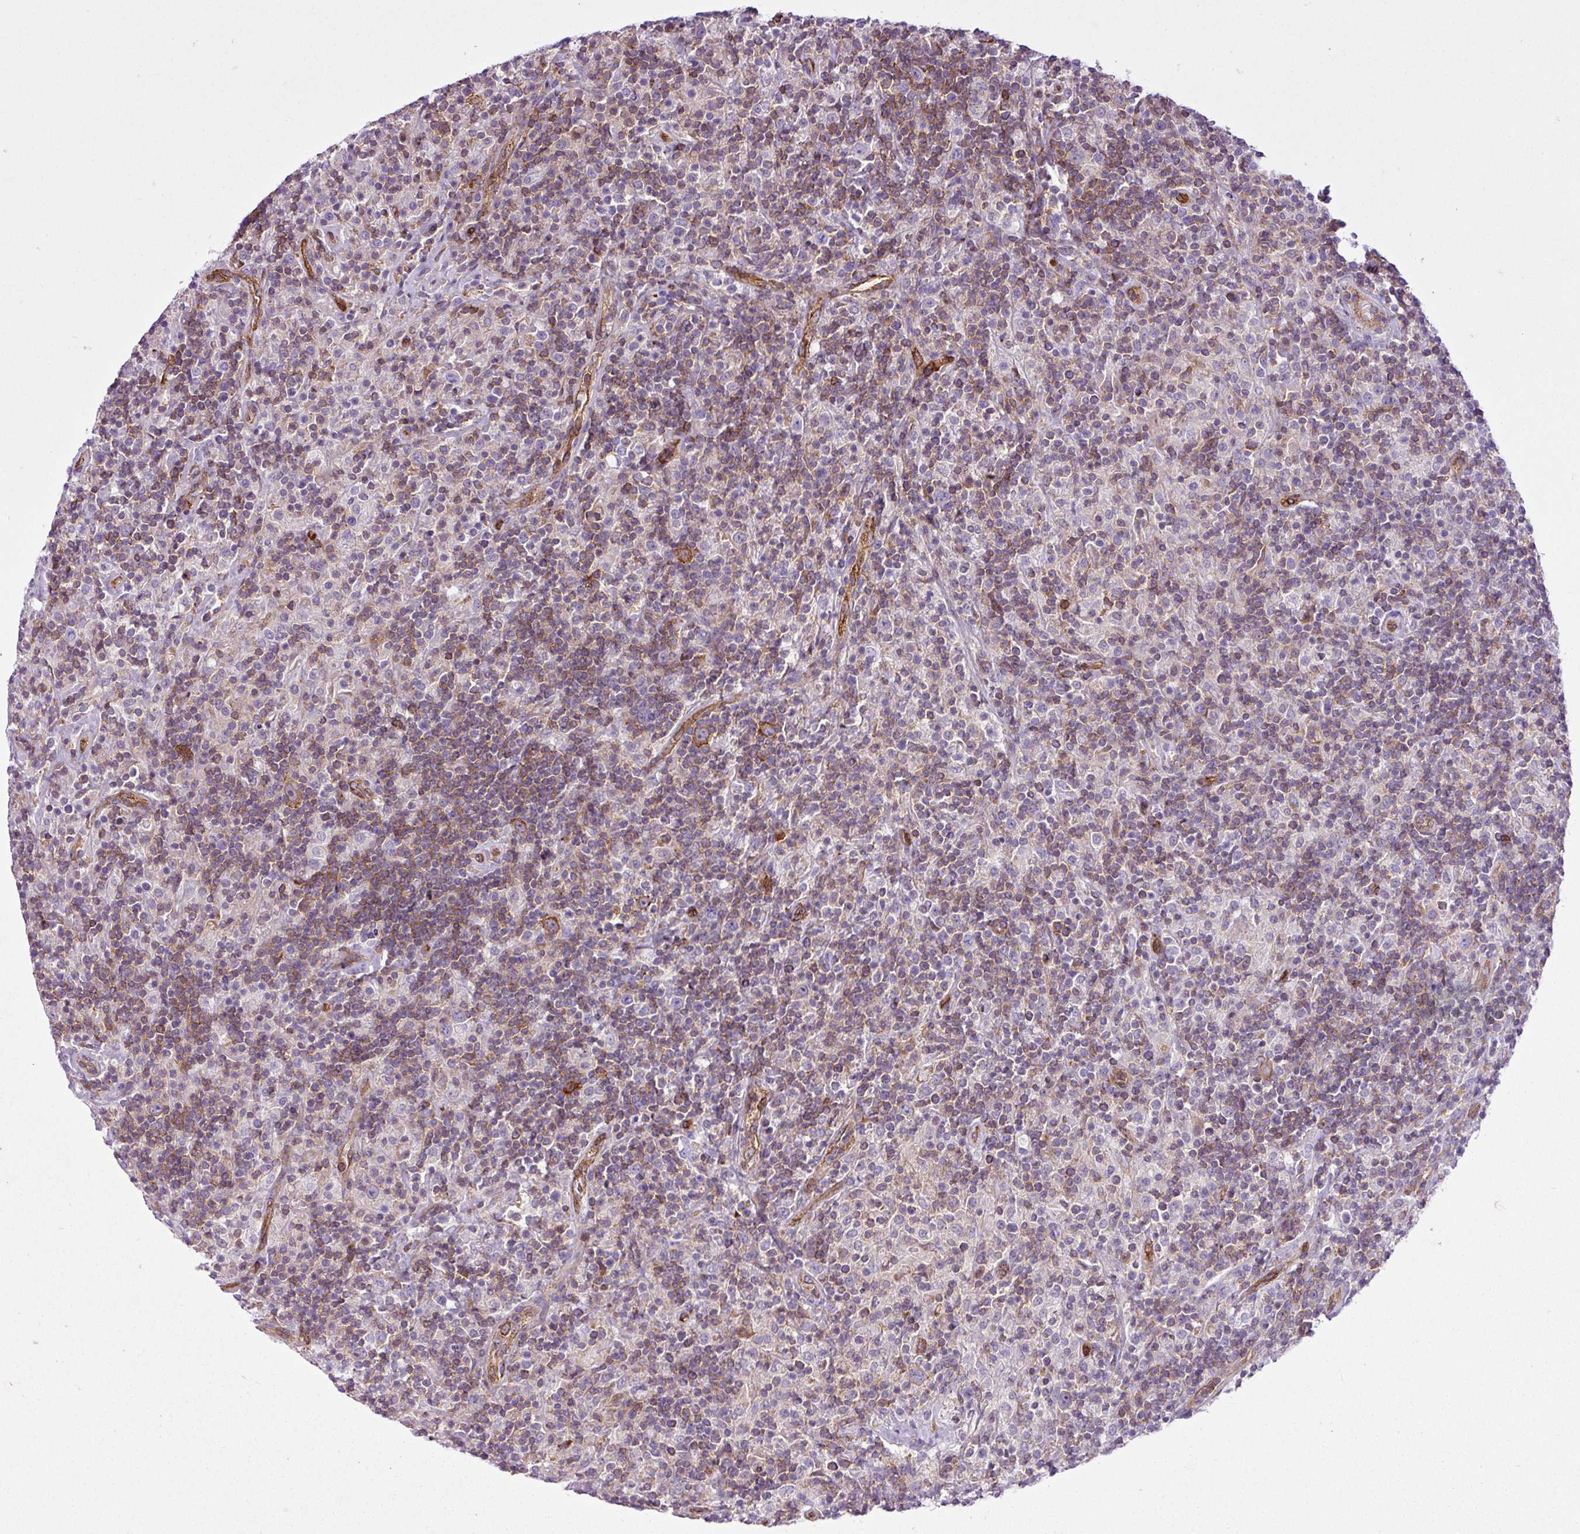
{"staining": {"intensity": "strong", "quantity": "25%-75%", "location": "cytoplasmic/membranous"}, "tissue": "lymphoma", "cell_type": "Tumor cells", "image_type": "cancer", "snomed": [{"axis": "morphology", "description": "Hodgkin's disease, NOS"}, {"axis": "topography", "description": "Lymph node"}], "caption": "Immunohistochemical staining of Hodgkin's disease demonstrates high levels of strong cytoplasmic/membranous positivity in approximately 25%-75% of tumor cells.", "gene": "EME2", "patient": {"sex": "male", "age": 70}}